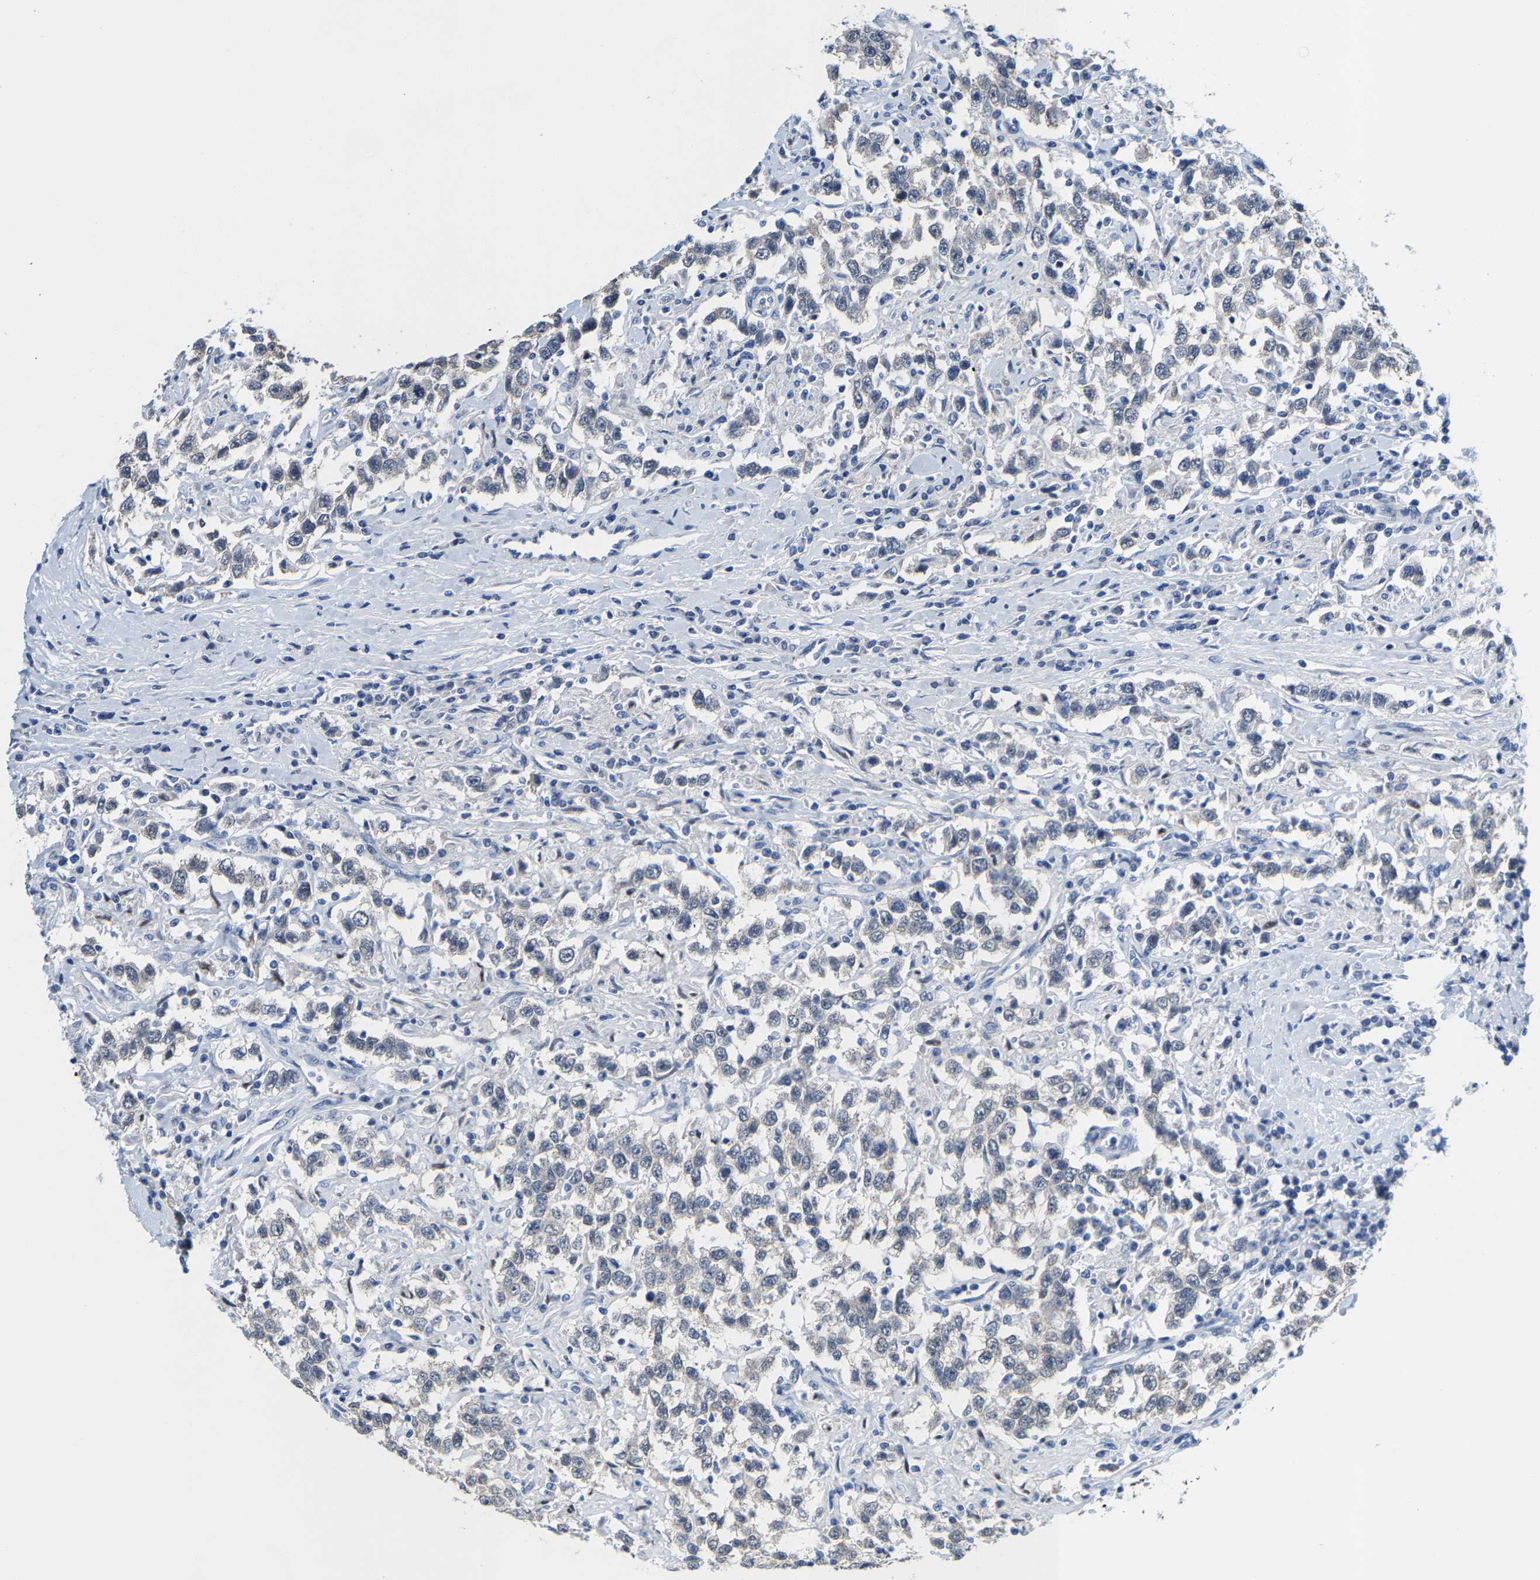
{"staining": {"intensity": "negative", "quantity": "none", "location": "none"}, "tissue": "testis cancer", "cell_type": "Tumor cells", "image_type": "cancer", "snomed": [{"axis": "morphology", "description": "Seminoma, NOS"}, {"axis": "topography", "description": "Testis"}], "caption": "DAB (3,3'-diaminobenzidine) immunohistochemical staining of human testis cancer (seminoma) exhibits no significant positivity in tumor cells.", "gene": "KLHL1", "patient": {"sex": "male", "age": 41}}